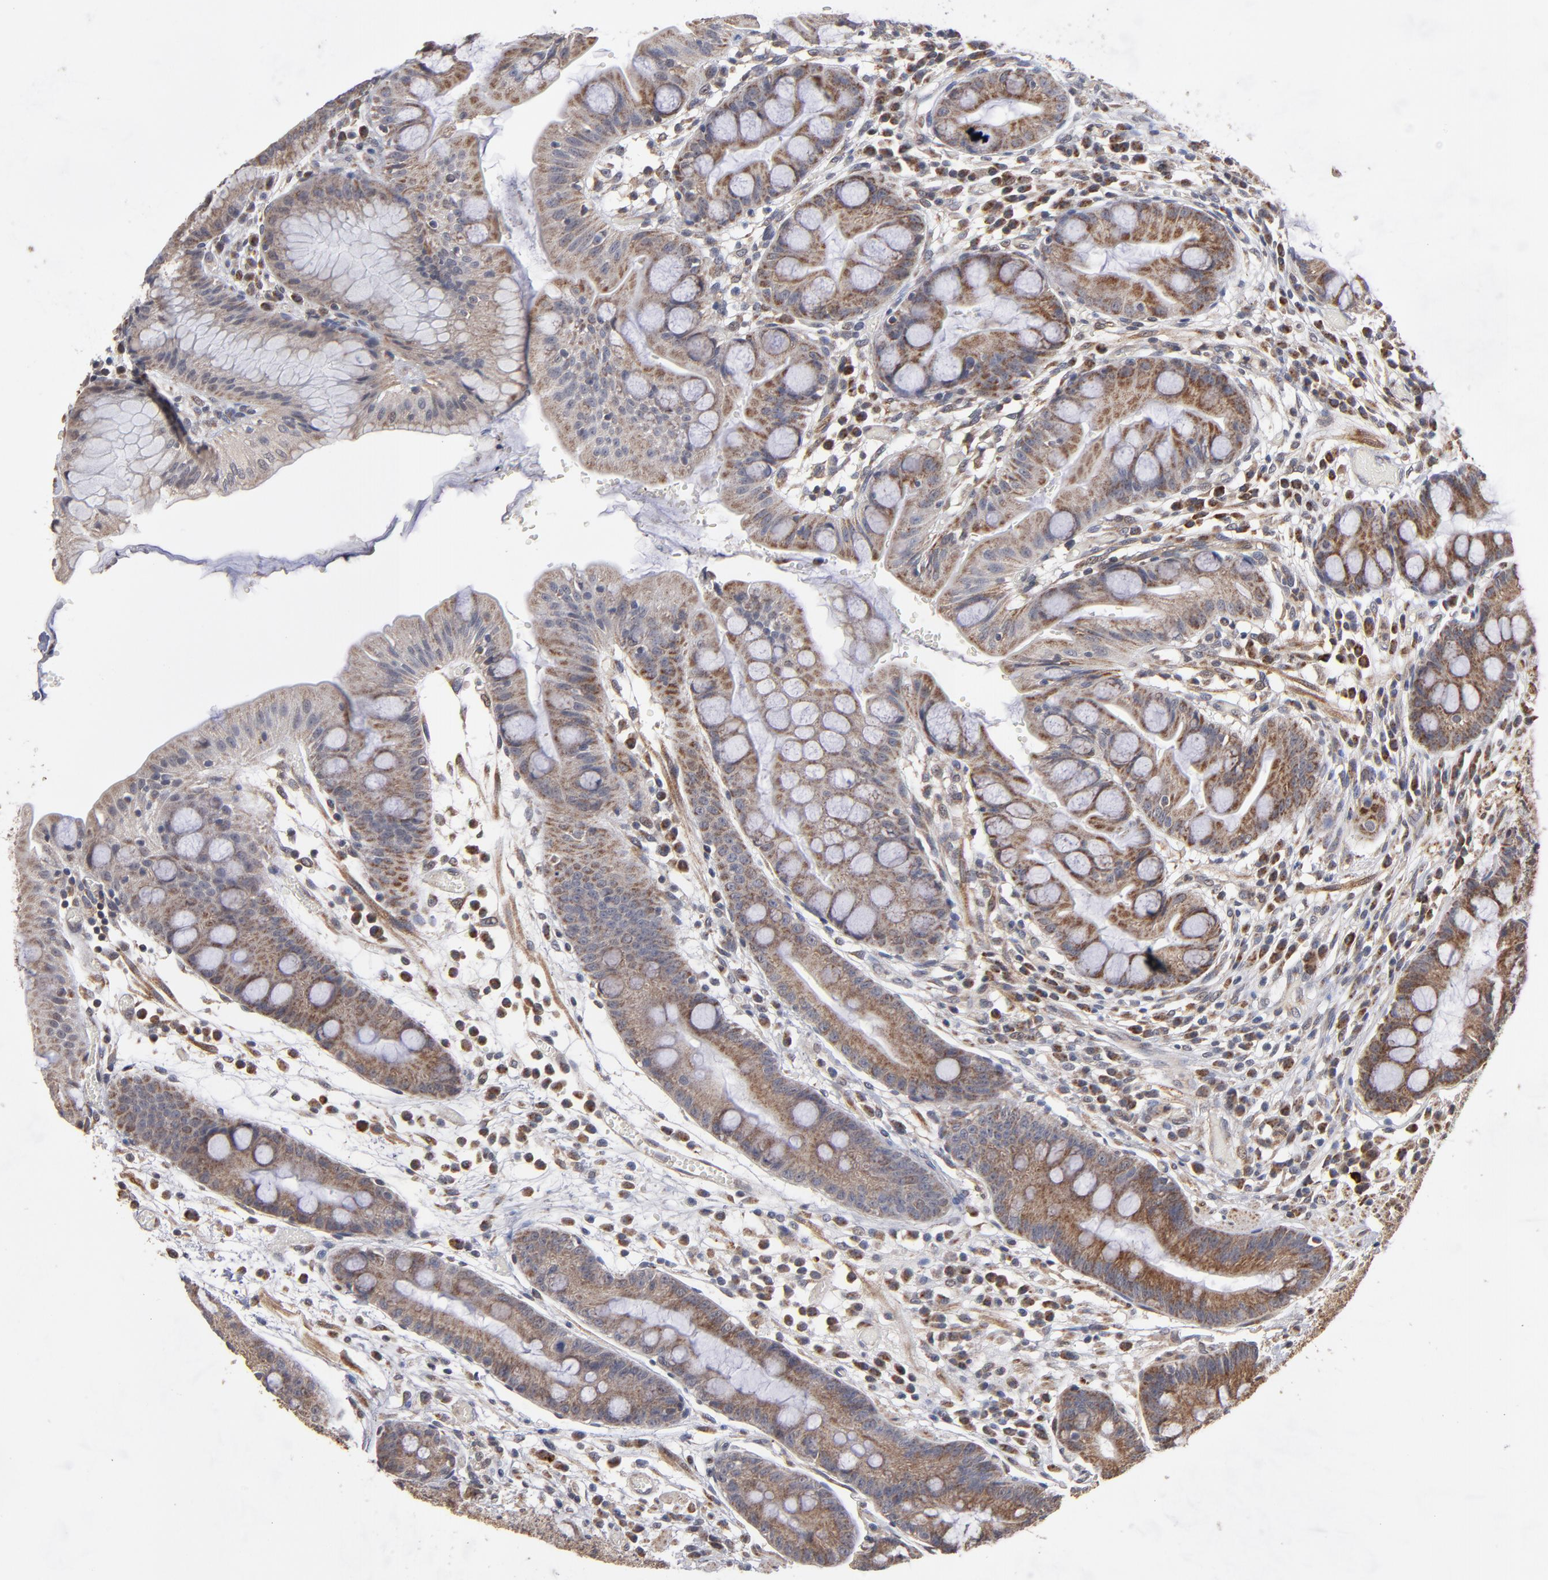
{"staining": {"intensity": "moderate", "quantity": ">75%", "location": "cytoplasmic/membranous"}, "tissue": "stomach", "cell_type": "Glandular cells", "image_type": "normal", "snomed": [{"axis": "morphology", "description": "Normal tissue, NOS"}, {"axis": "morphology", "description": "Inflammation, NOS"}, {"axis": "topography", "description": "Stomach, lower"}], "caption": "A high-resolution photomicrograph shows immunohistochemistry staining of unremarkable stomach, which exhibits moderate cytoplasmic/membranous staining in about >75% of glandular cells. The protein of interest is shown in brown color, while the nuclei are stained blue.", "gene": "MIPOL1", "patient": {"sex": "male", "age": 59}}